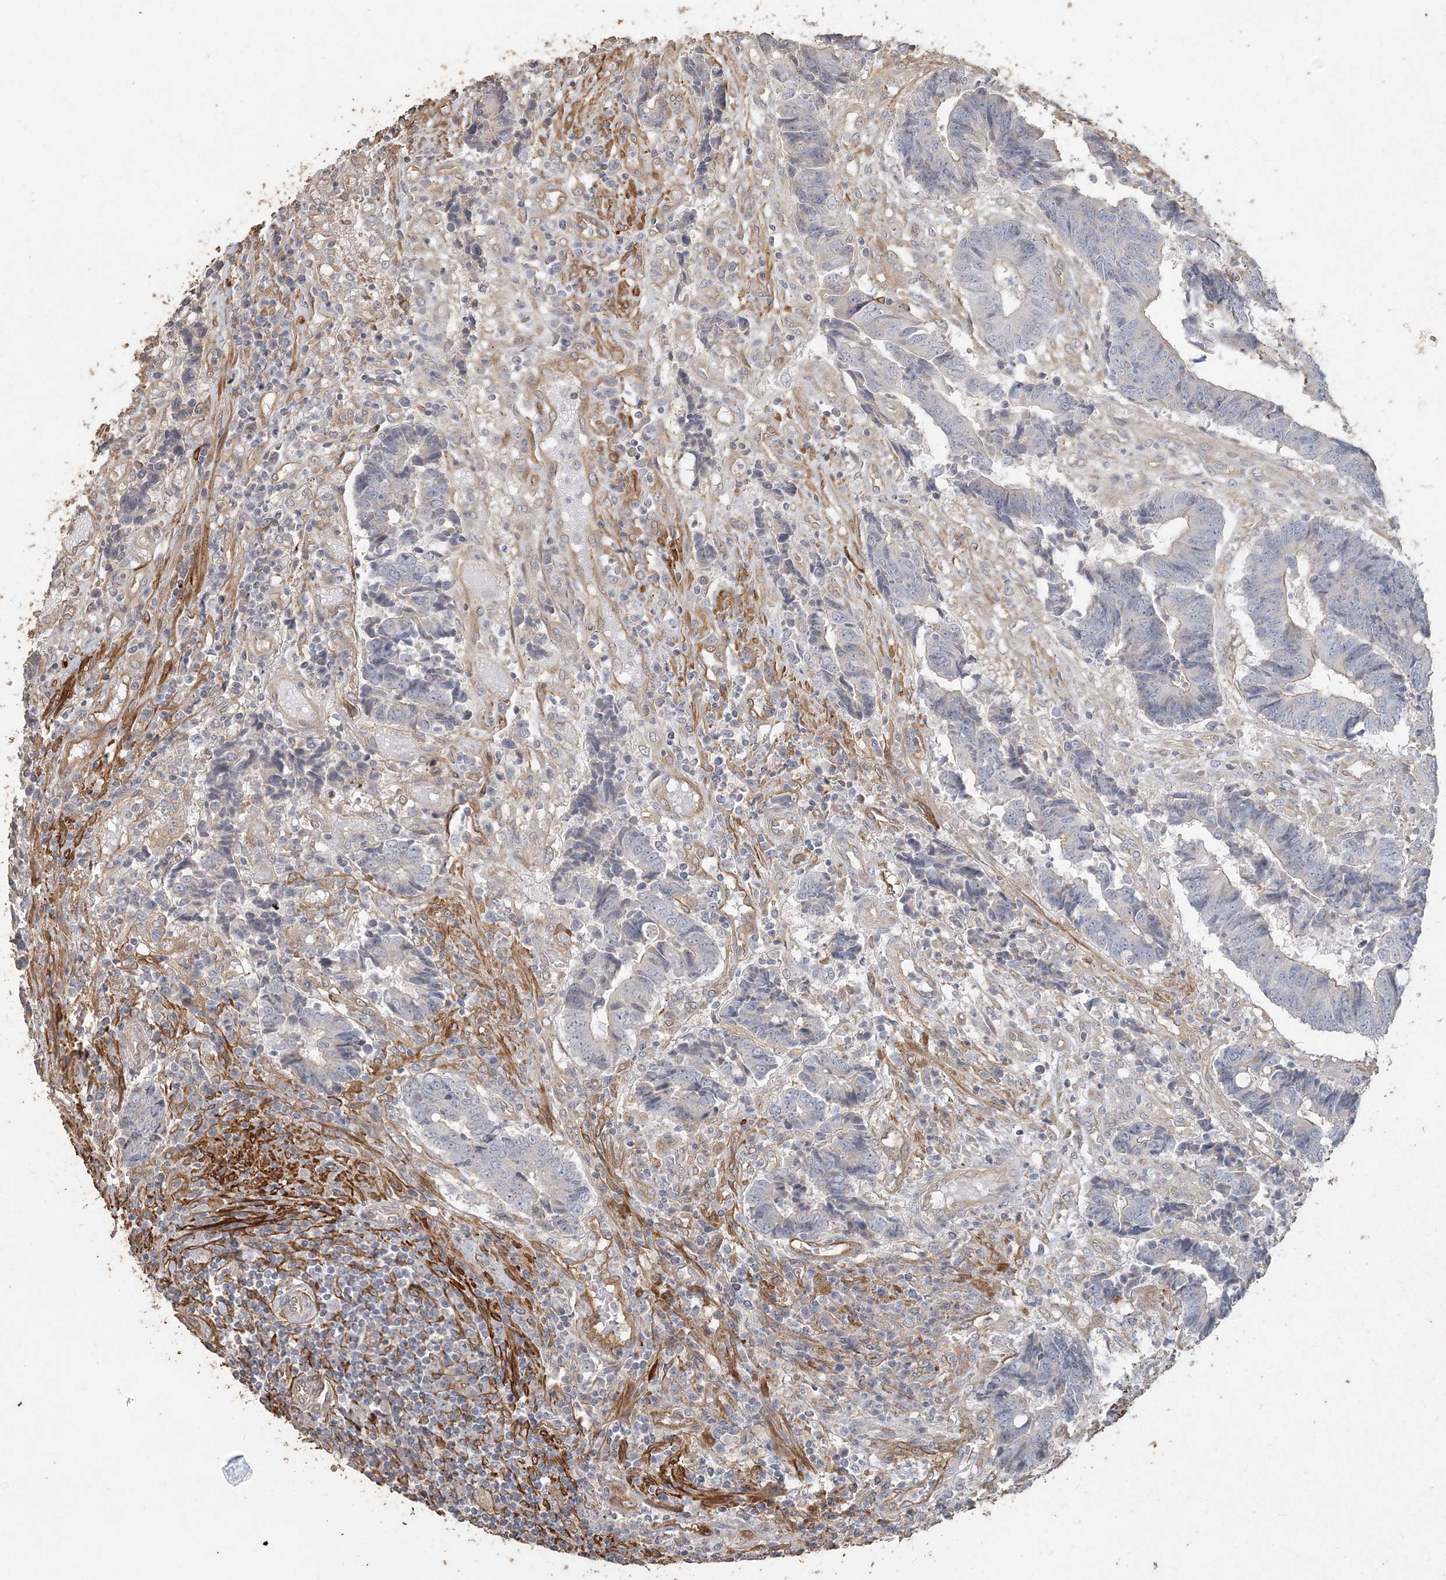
{"staining": {"intensity": "negative", "quantity": "none", "location": "none"}, "tissue": "colorectal cancer", "cell_type": "Tumor cells", "image_type": "cancer", "snomed": [{"axis": "morphology", "description": "Adenocarcinoma, NOS"}, {"axis": "topography", "description": "Rectum"}], "caption": "Immunohistochemistry (IHC) of colorectal cancer (adenocarcinoma) exhibits no staining in tumor cells. (Brightfield microscopy of DAB (3,3'-diaminobenzidine) IHC at high magnification).", "gene": "RNF145", "patient": {"sex": "male", "age": 84}}